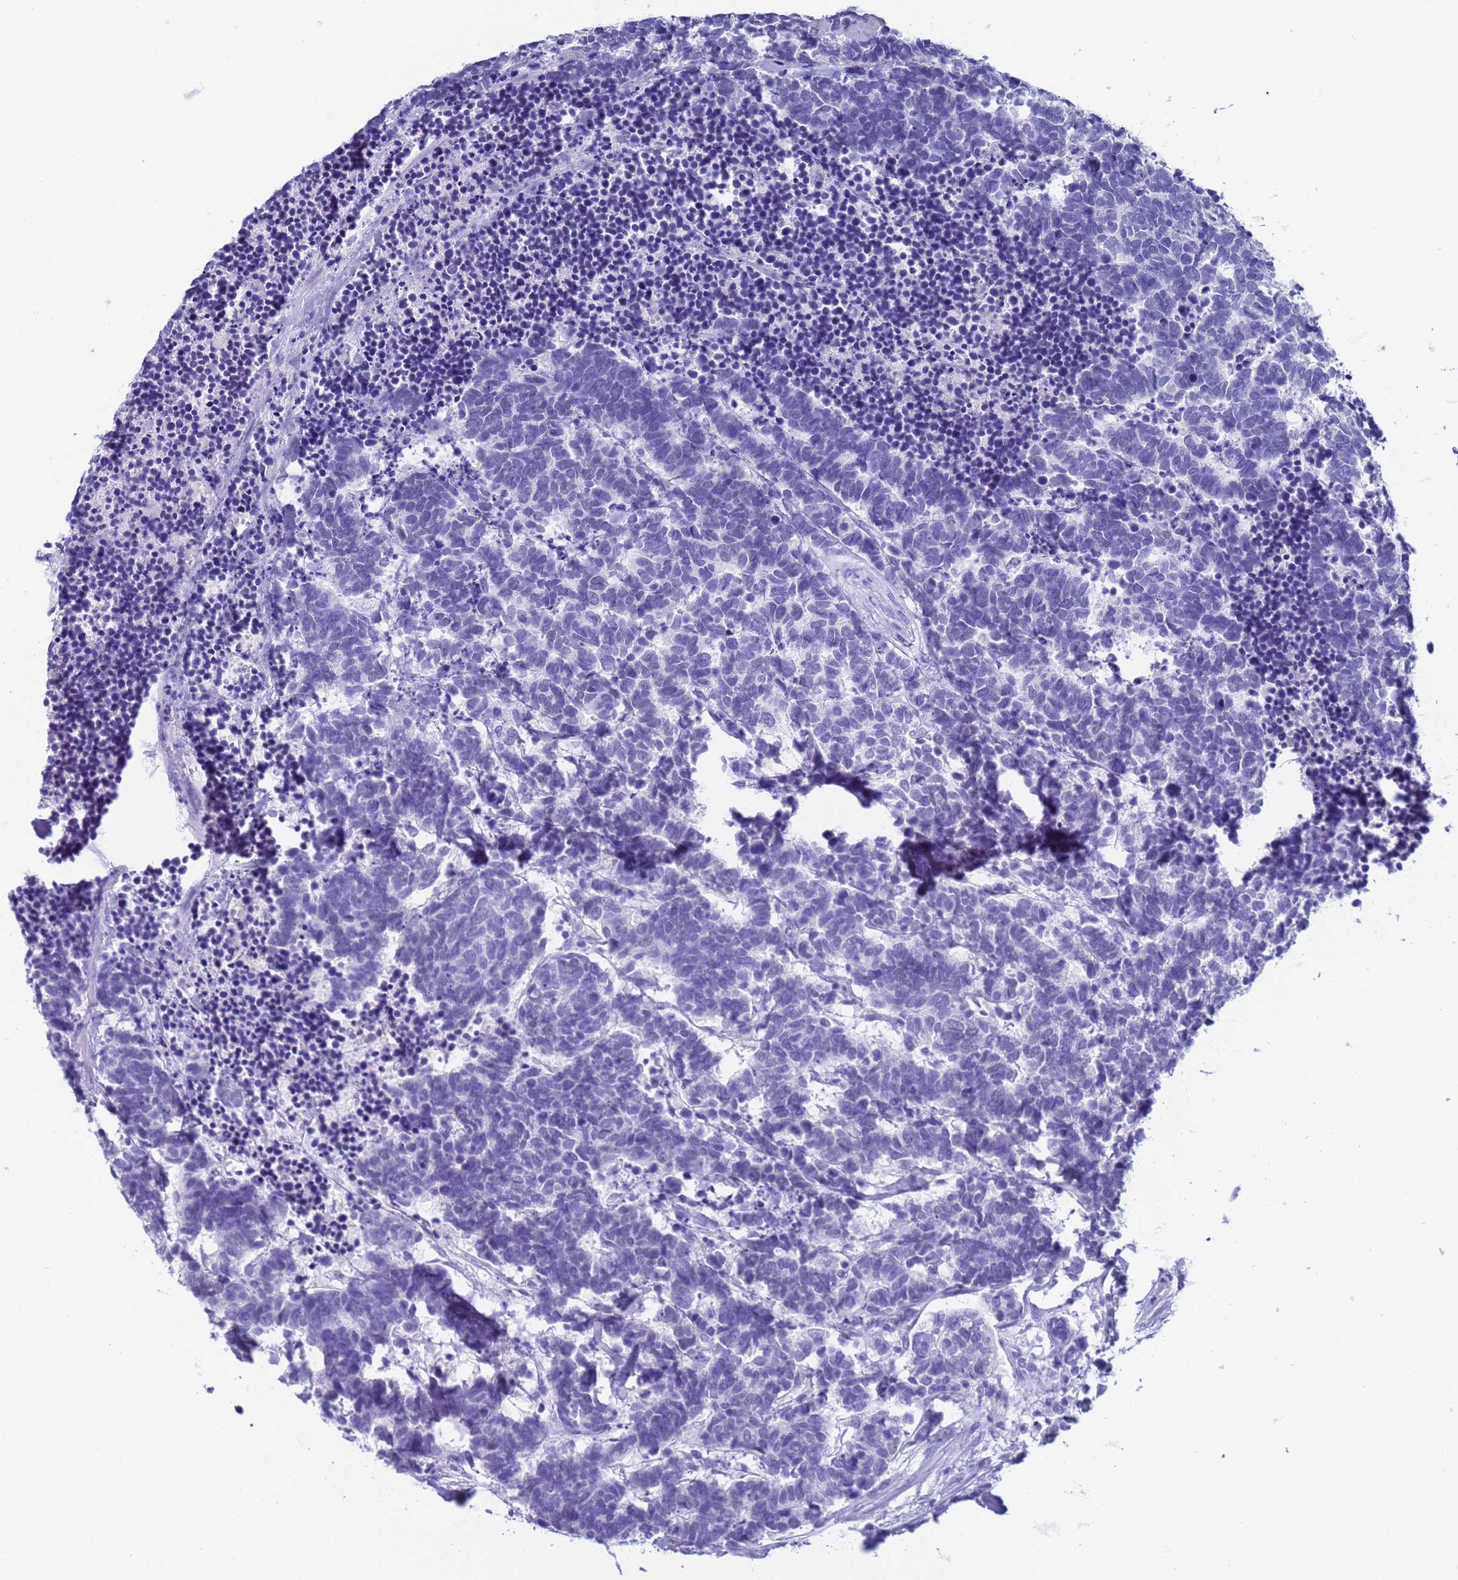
{"staining": {"intensity": "negative", "quantity": "none", "location": "none"}, "tissue": "carcinoid", "cell_type": "Tumor cells", "image_type": "cancer", "snomed": [{"axis": "morphology", "description": "Carcinoma, NOS"}, {"axis": "morphology", "description": "Carcinoid, malignant, NOS"}, {"axis": "topography", "description": "Urinary bladder"}], "caption": "A micrograph of carcinoid stained for a protein exhibits no brown staining in tumor cells.", "gene": "CKM", "patient": {"sex": "male", "age": 57}}